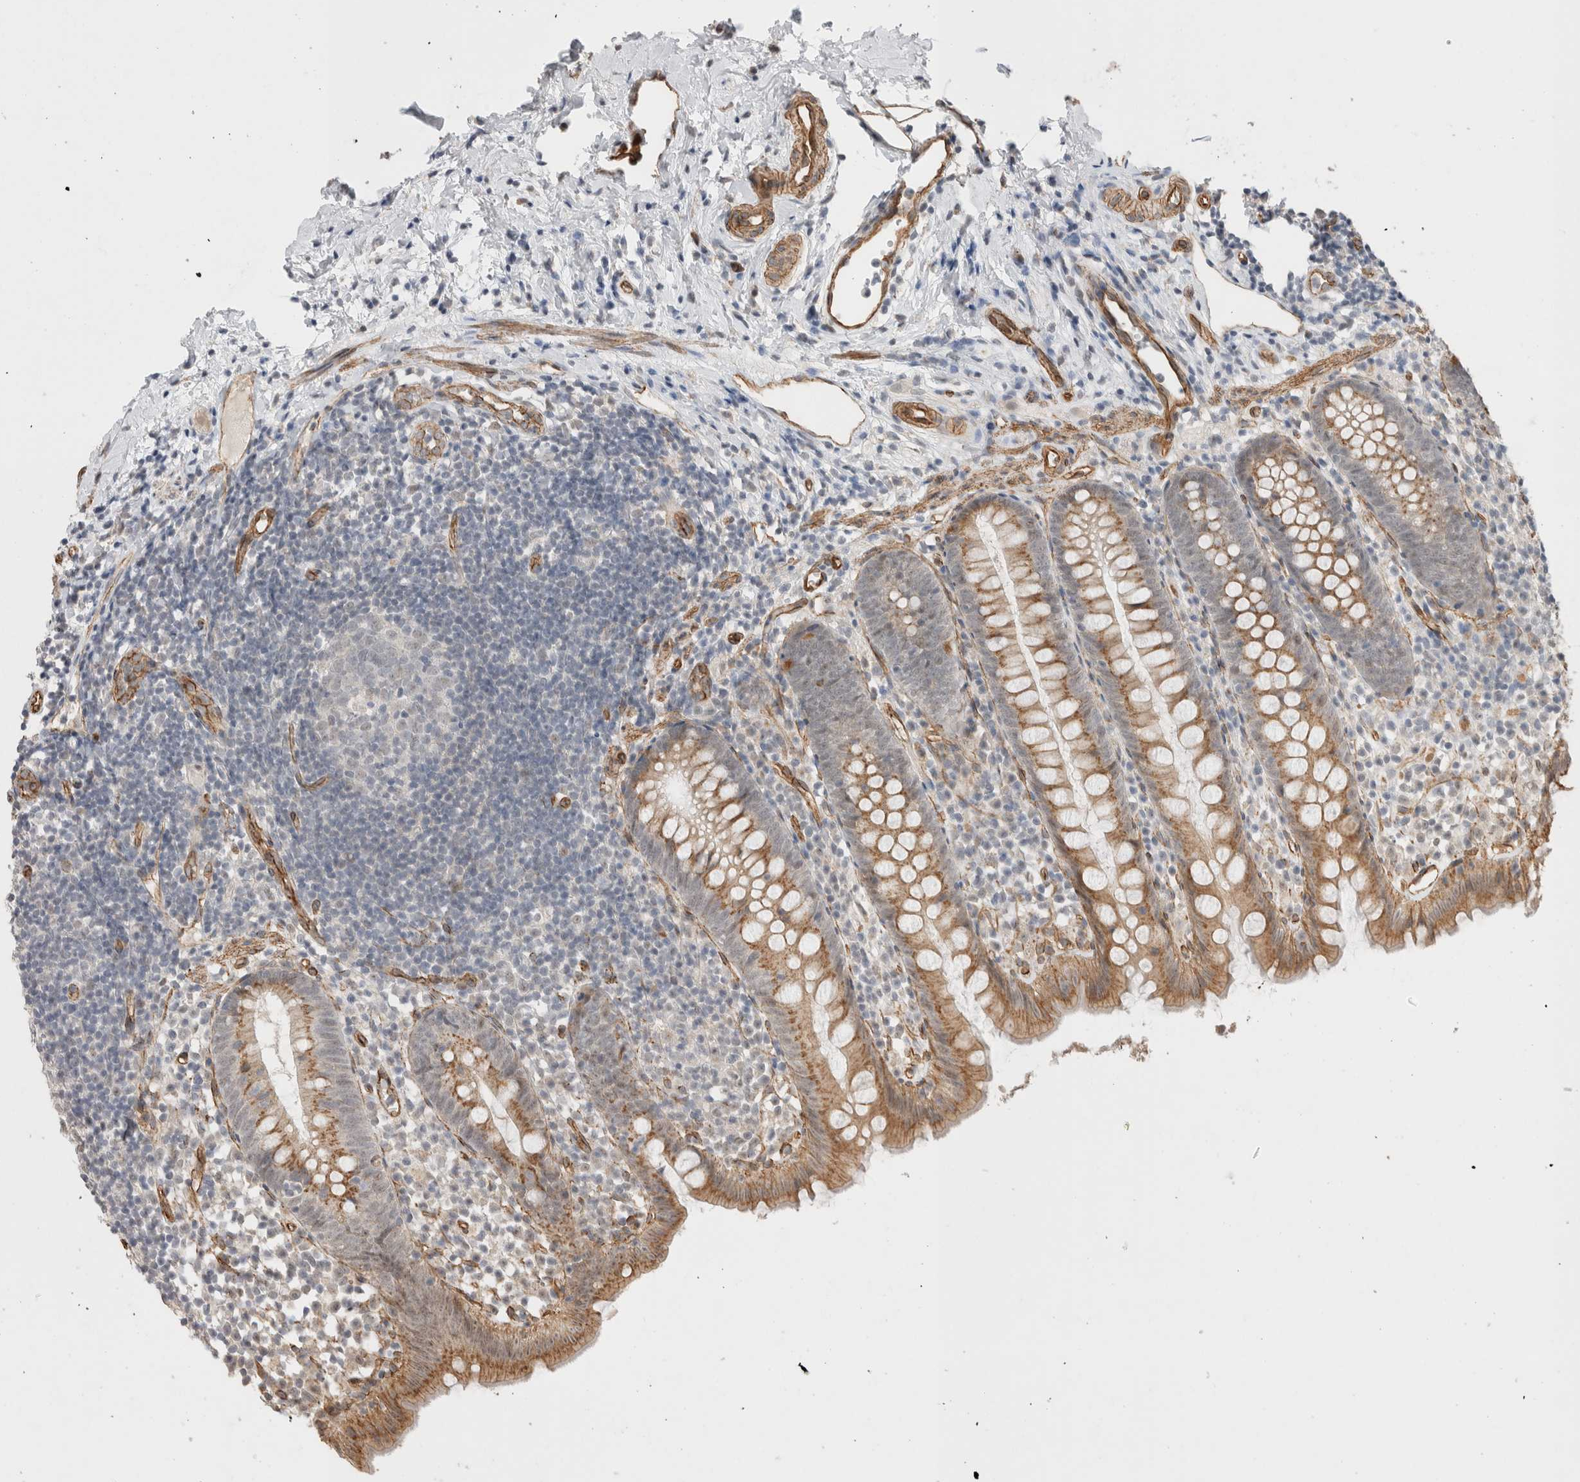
{"staining": {"intensity": "moderate", "quantity": ">75%", "location": "cytoplasmic/membranous"}, "tissue": "appendix", "cell_type": "Glandular cells", "image_type": "normal", "snomed": [{"axis": "morphology", "description": "Normal tissue, NOS"}, {"axis": "topography", "description": "Appendix"}], "caption": "Appendix stained with IHC shows moderate cytoplasmic/membranous staining in about >75% of glandular cells.", "gene": "CAAP1", "patient": {"sex": "female", "age": 20}}